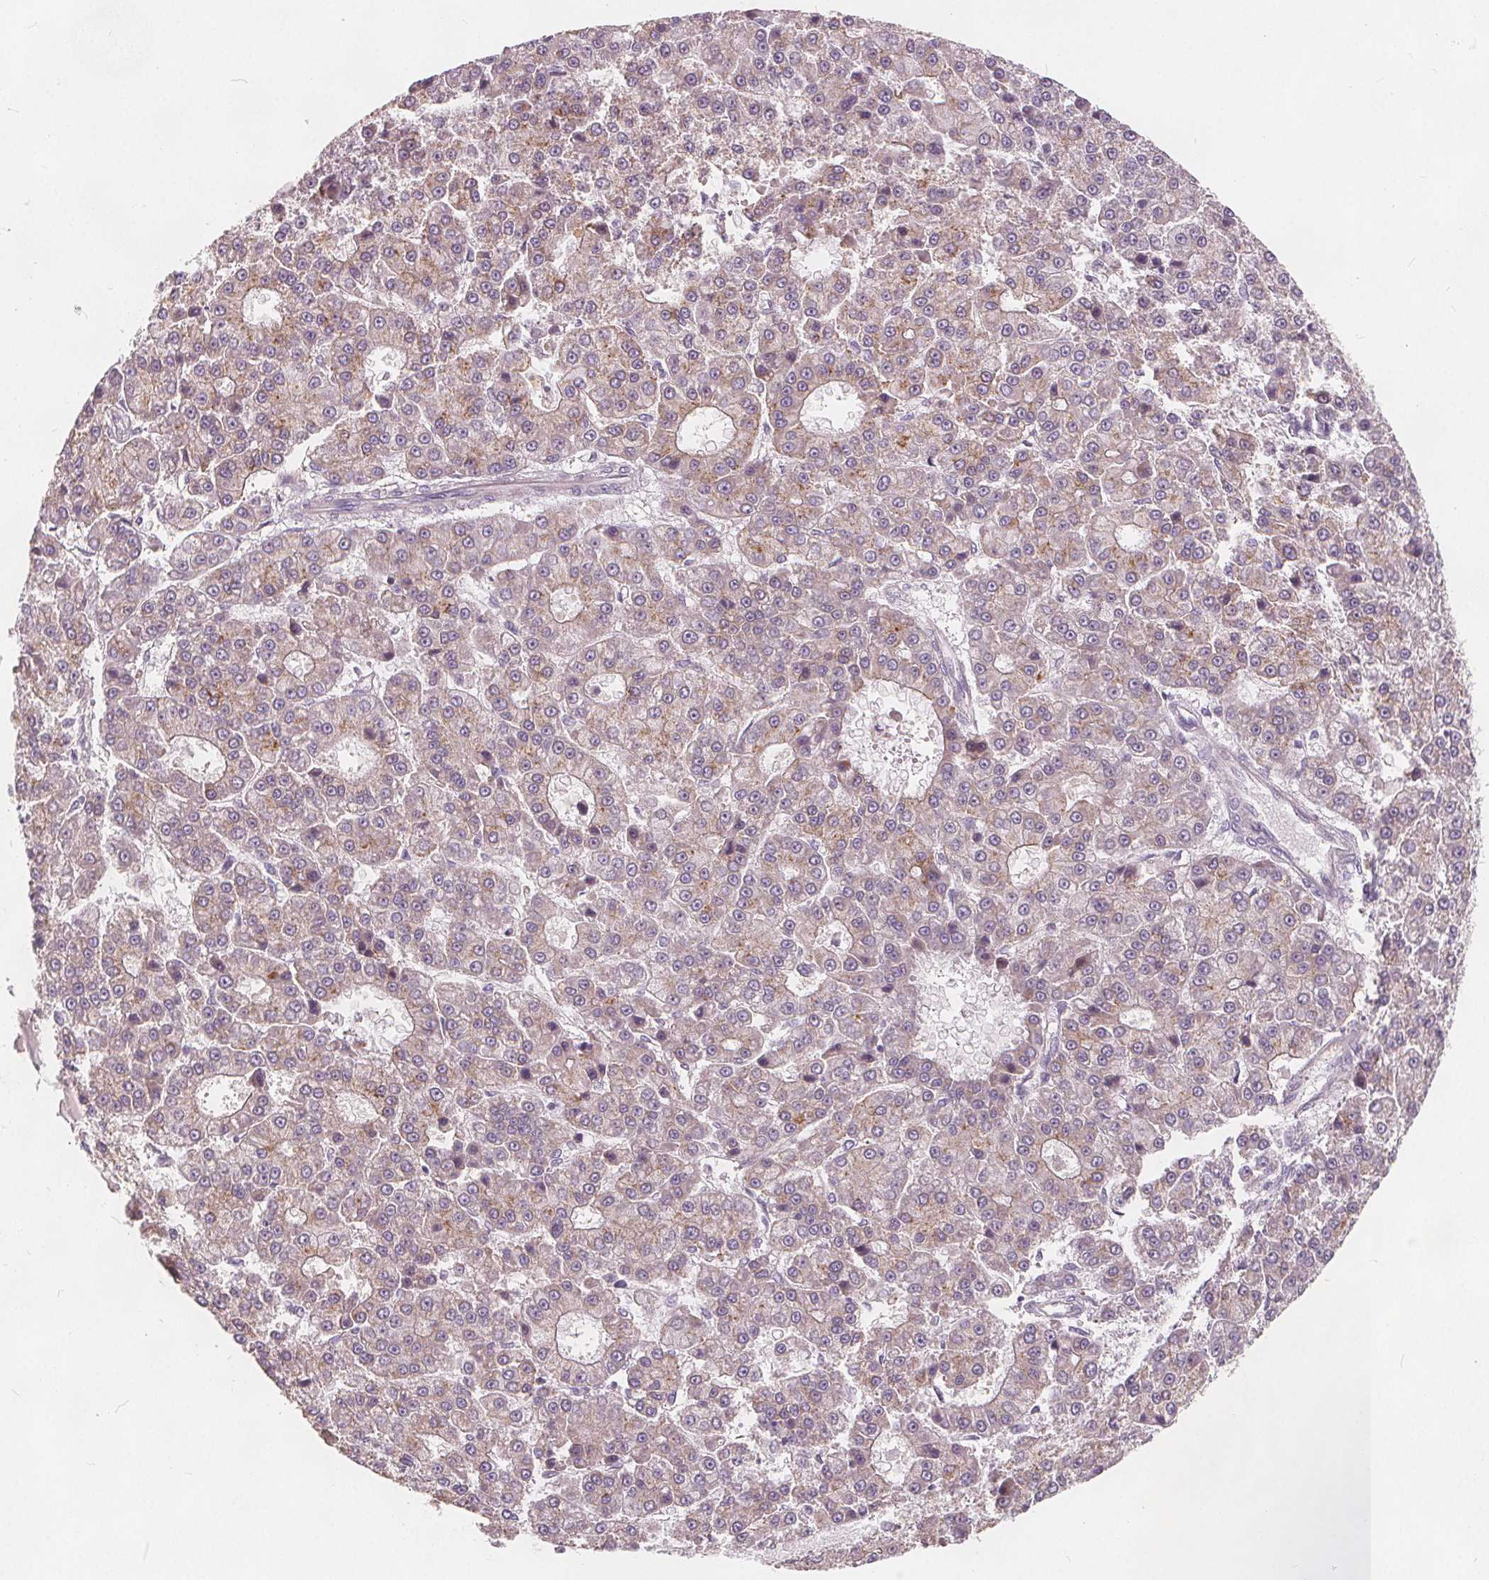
{"staining": {"intensity": "weak", "quantity": "<25%", "location": "cytoplasmic/membranous"}, "tissue": "liver cancer", "cell_type": "Tumor cells", "image_type": "cancer", "snomed": [{"axis": "morphology", "description": "Carcinoma, Hepatocellular, NOS"}, {"axis": "topography", "description": "Liver"}], "caption": "Histopathology image shows no protein expression in tumor cells of liver cancer tissue.", "gene": "DRC3", "patient": {"sex": "male", "age": 70}}